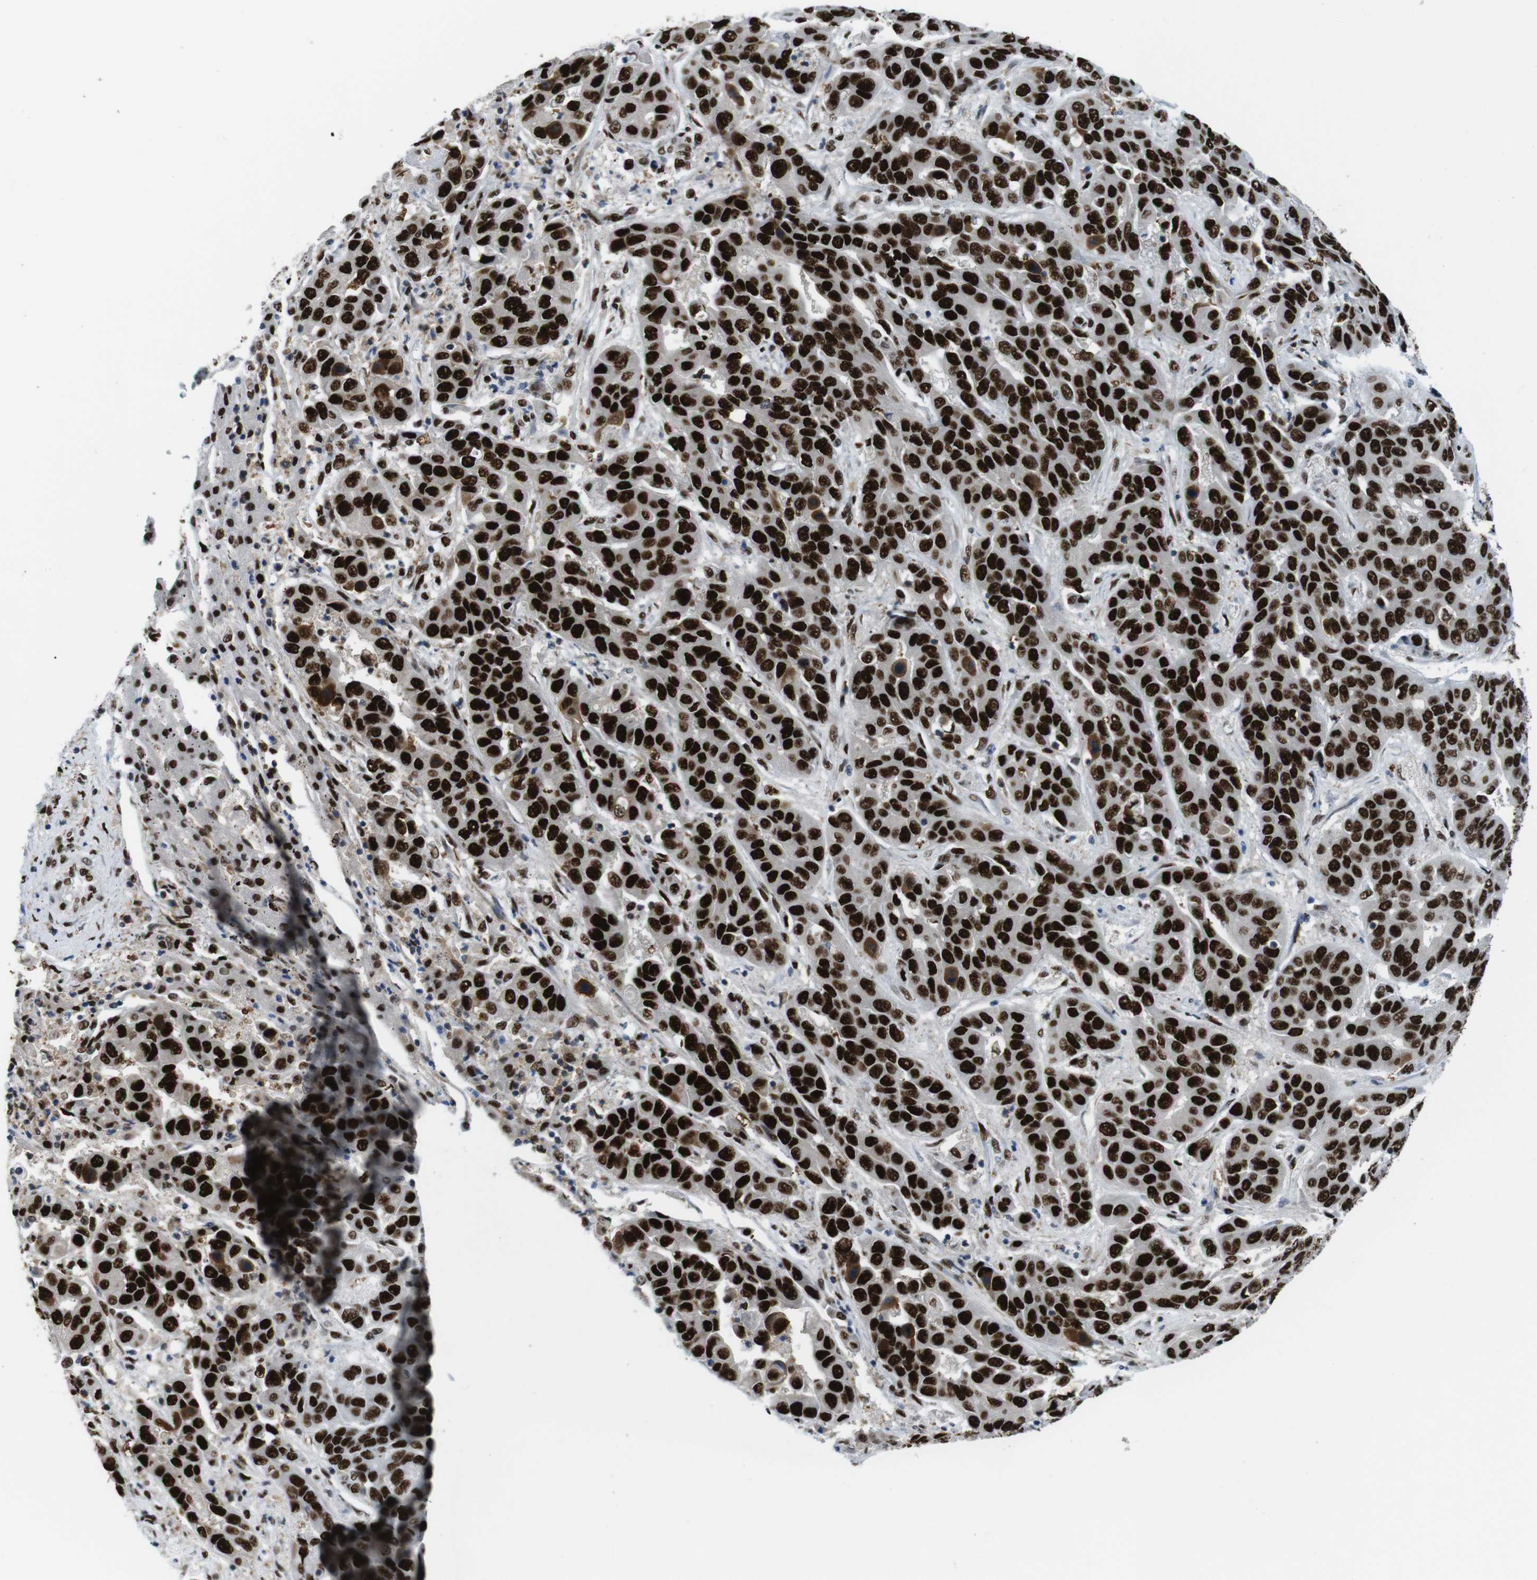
{"staining": {"intensity": "strong", "quantity": ">75%", "location": "nuclear"}, "tissue": "liver cancer", "cell_type": "Tumor cells", "image_type": "cancer", "snomed": [{"axis": "morphology", "description": "Cholangiocarcinoma"}, {"axis": "topography", "description": "Liver"}], "caption": "Approximately >75% of tumor cells in liver cholangiocarcinoma demonstrate strong nuclear protein positivity as visualized by brown immunohistochemical staining.", "gene": "PSME3", "patient": {"sex": "female", "age": 52}}